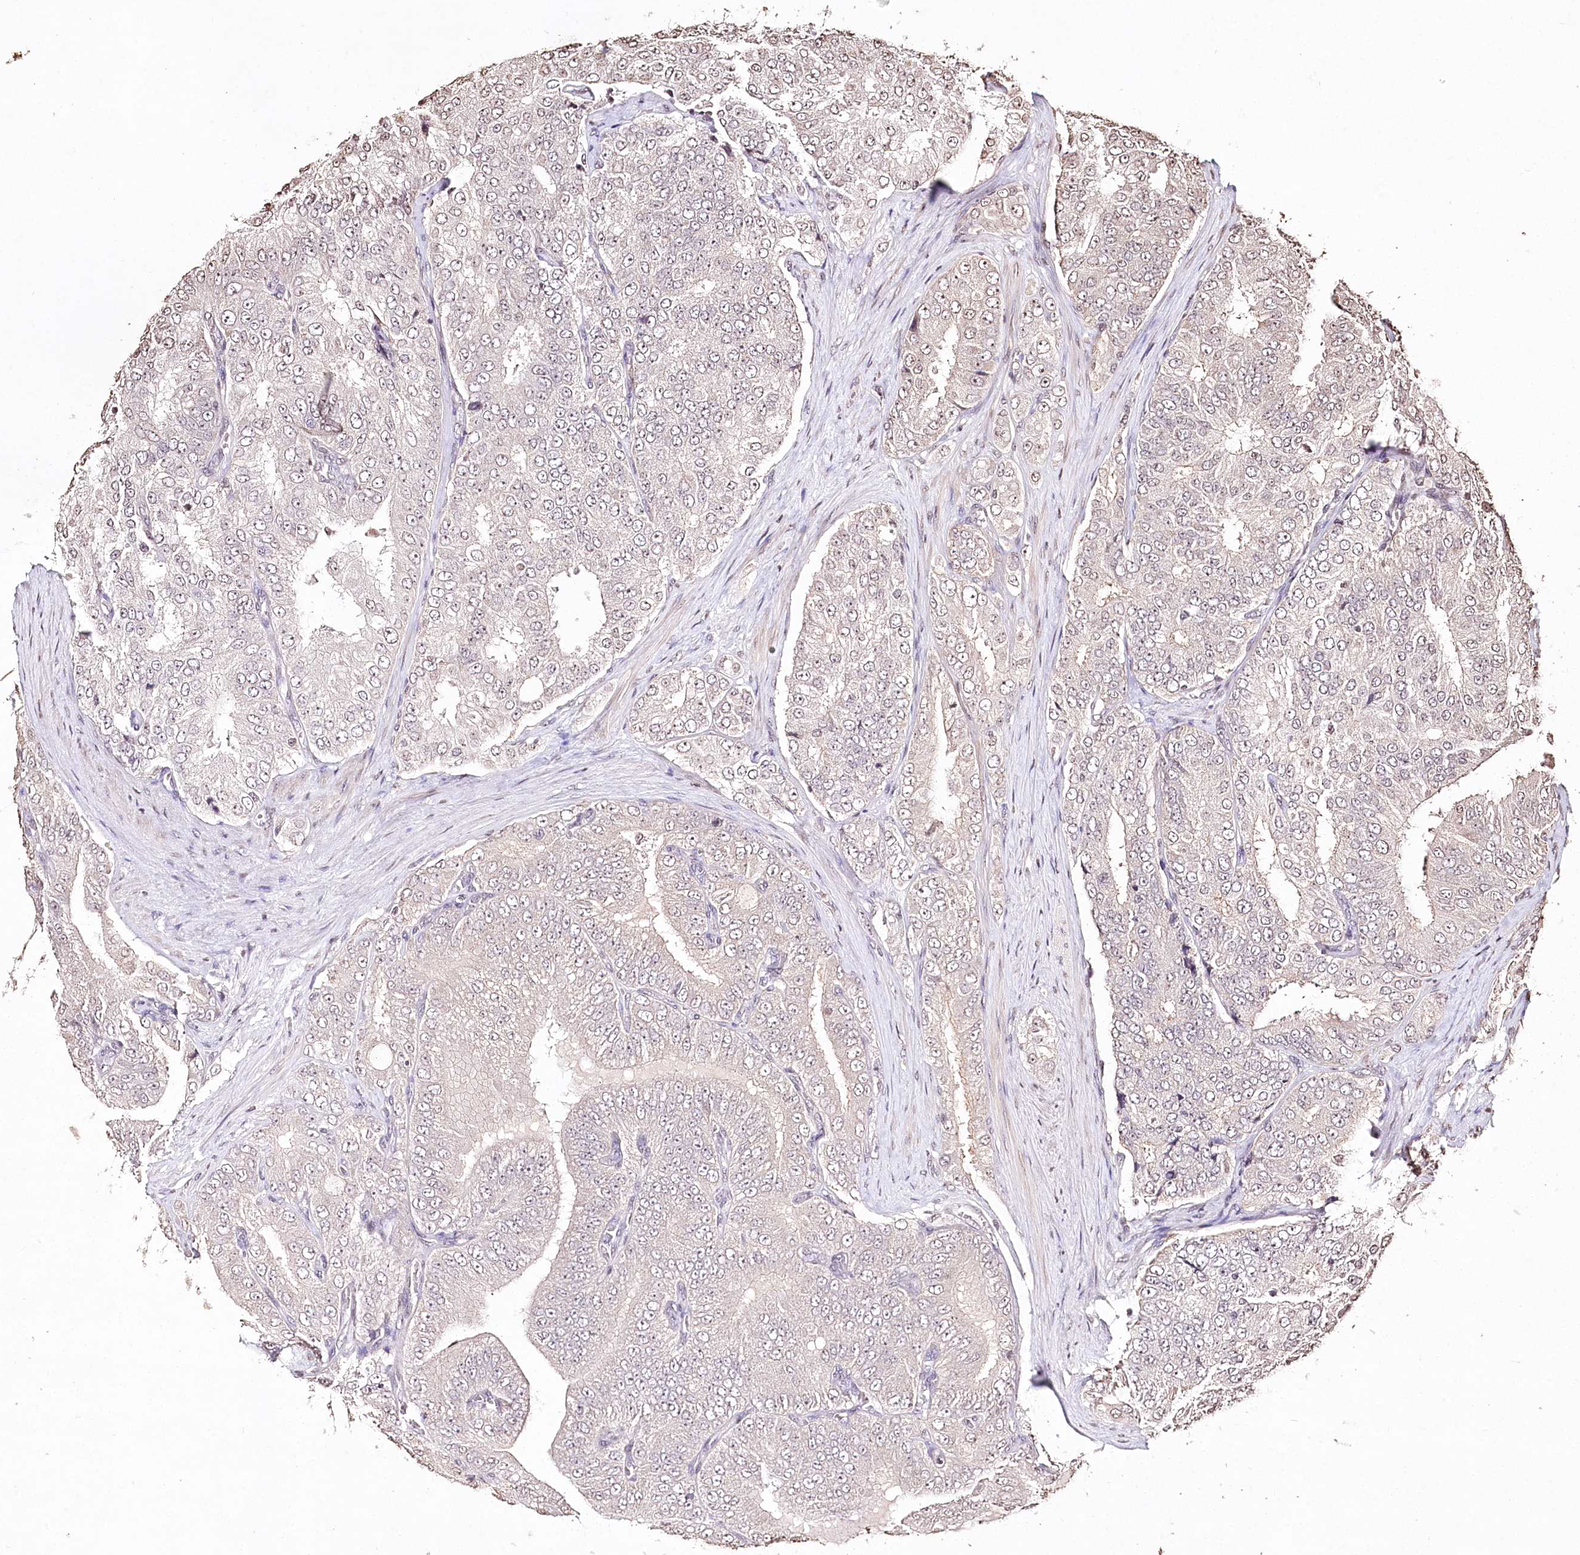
{"staining": {"intensity": "weak", "quantity": "<25%", "location": "nuclear"}, "tissue": "prostate cancer", "cell_type": "Tumor cells", "image_type": "cancer", "snomed": [{"axis": "morphology", "description": "Adenocarcinoma, High grade"}, {"axis": "topography", "description": "Prostate"}], "caption": "DAB (3,3'-diaminobenzidine) immunohistochemical staining of prostate adenocarcinoma (high-grade) demonstrates no significant expression in tumor cells. (DAB (3,3'-diaminobenzidine) IHC, high magnification).", "gene": "DMXL1", "patient": {"sex": "male", "age": 58}}